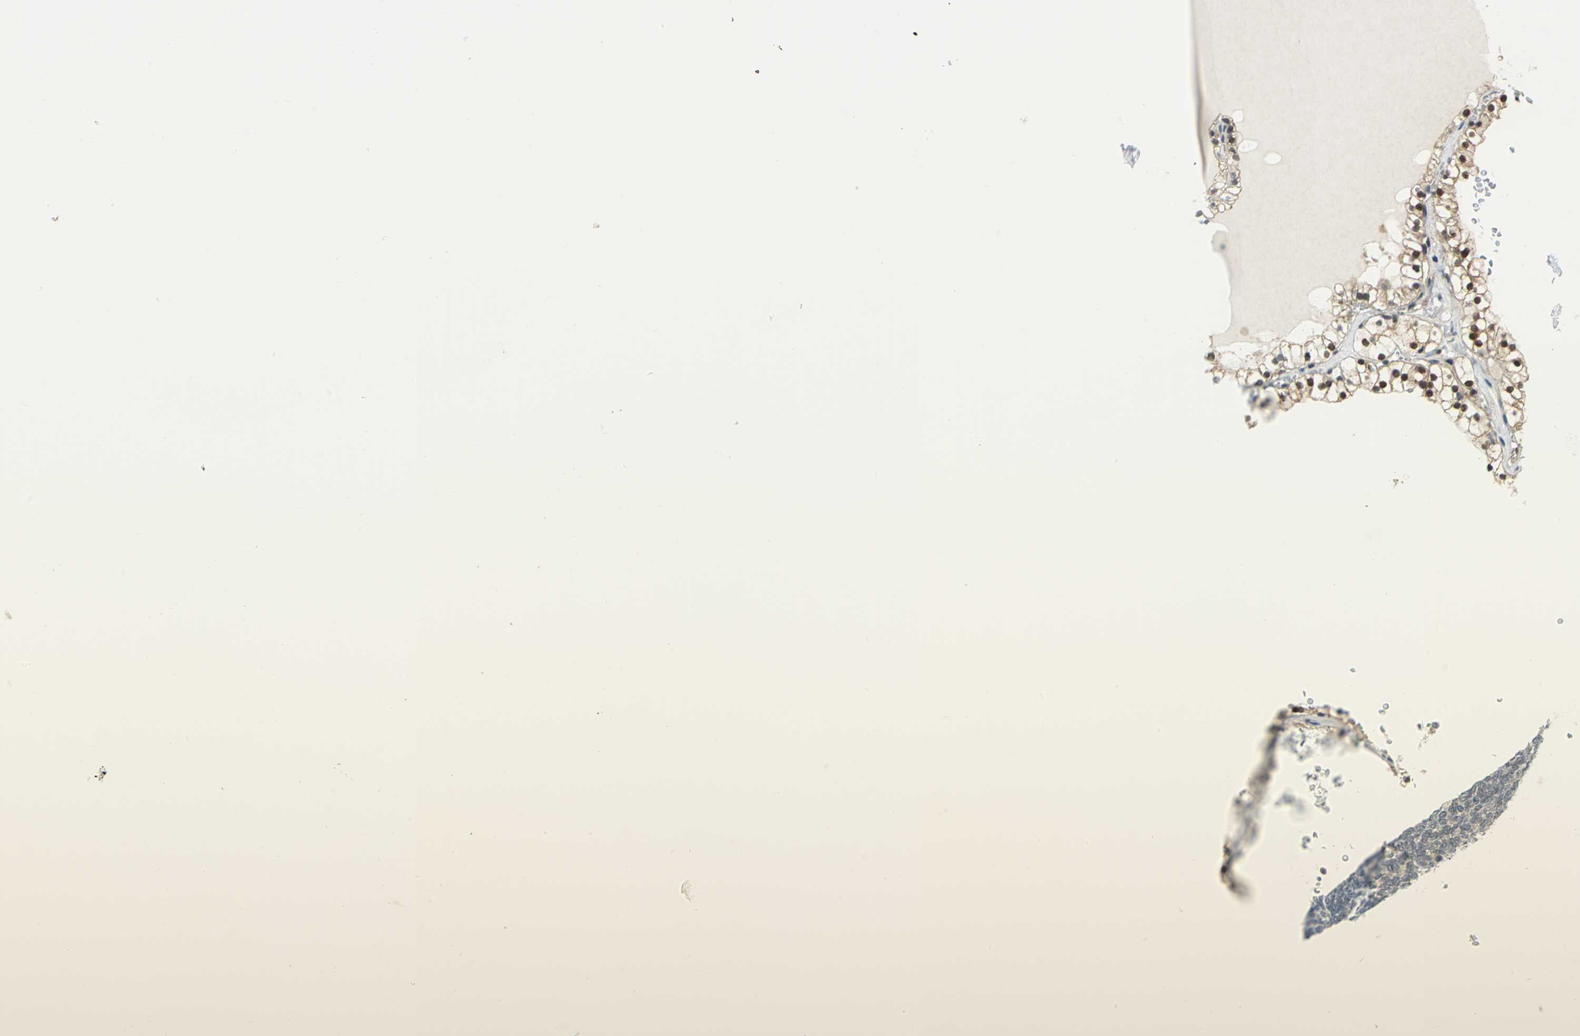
{"staining": {"intensity": "strong", "quantity": ">75%", "location": "nuclear"}, "tissue": "renal cancer", "cell_type": "Tumor cells", "image_type": "cancer", "snomed": [{"axis": "morphology", "description": "Adenocarcinoma, NOS"}, {"axis": "topography", "description": "Kidney"}], "caption": "Immunohistochemistry of human renal adenocarcinoma displays high levels of strong nuclear positivity in approximately >75% of tumor cells. (Stains: DAB (3,3'-diaminobenzidine) in brown, nuclei in blue, Microscopy: brightfield microscopy at high magnification).", "gene": "PIN1", "patient": {"sex": "female", "age": 41}}